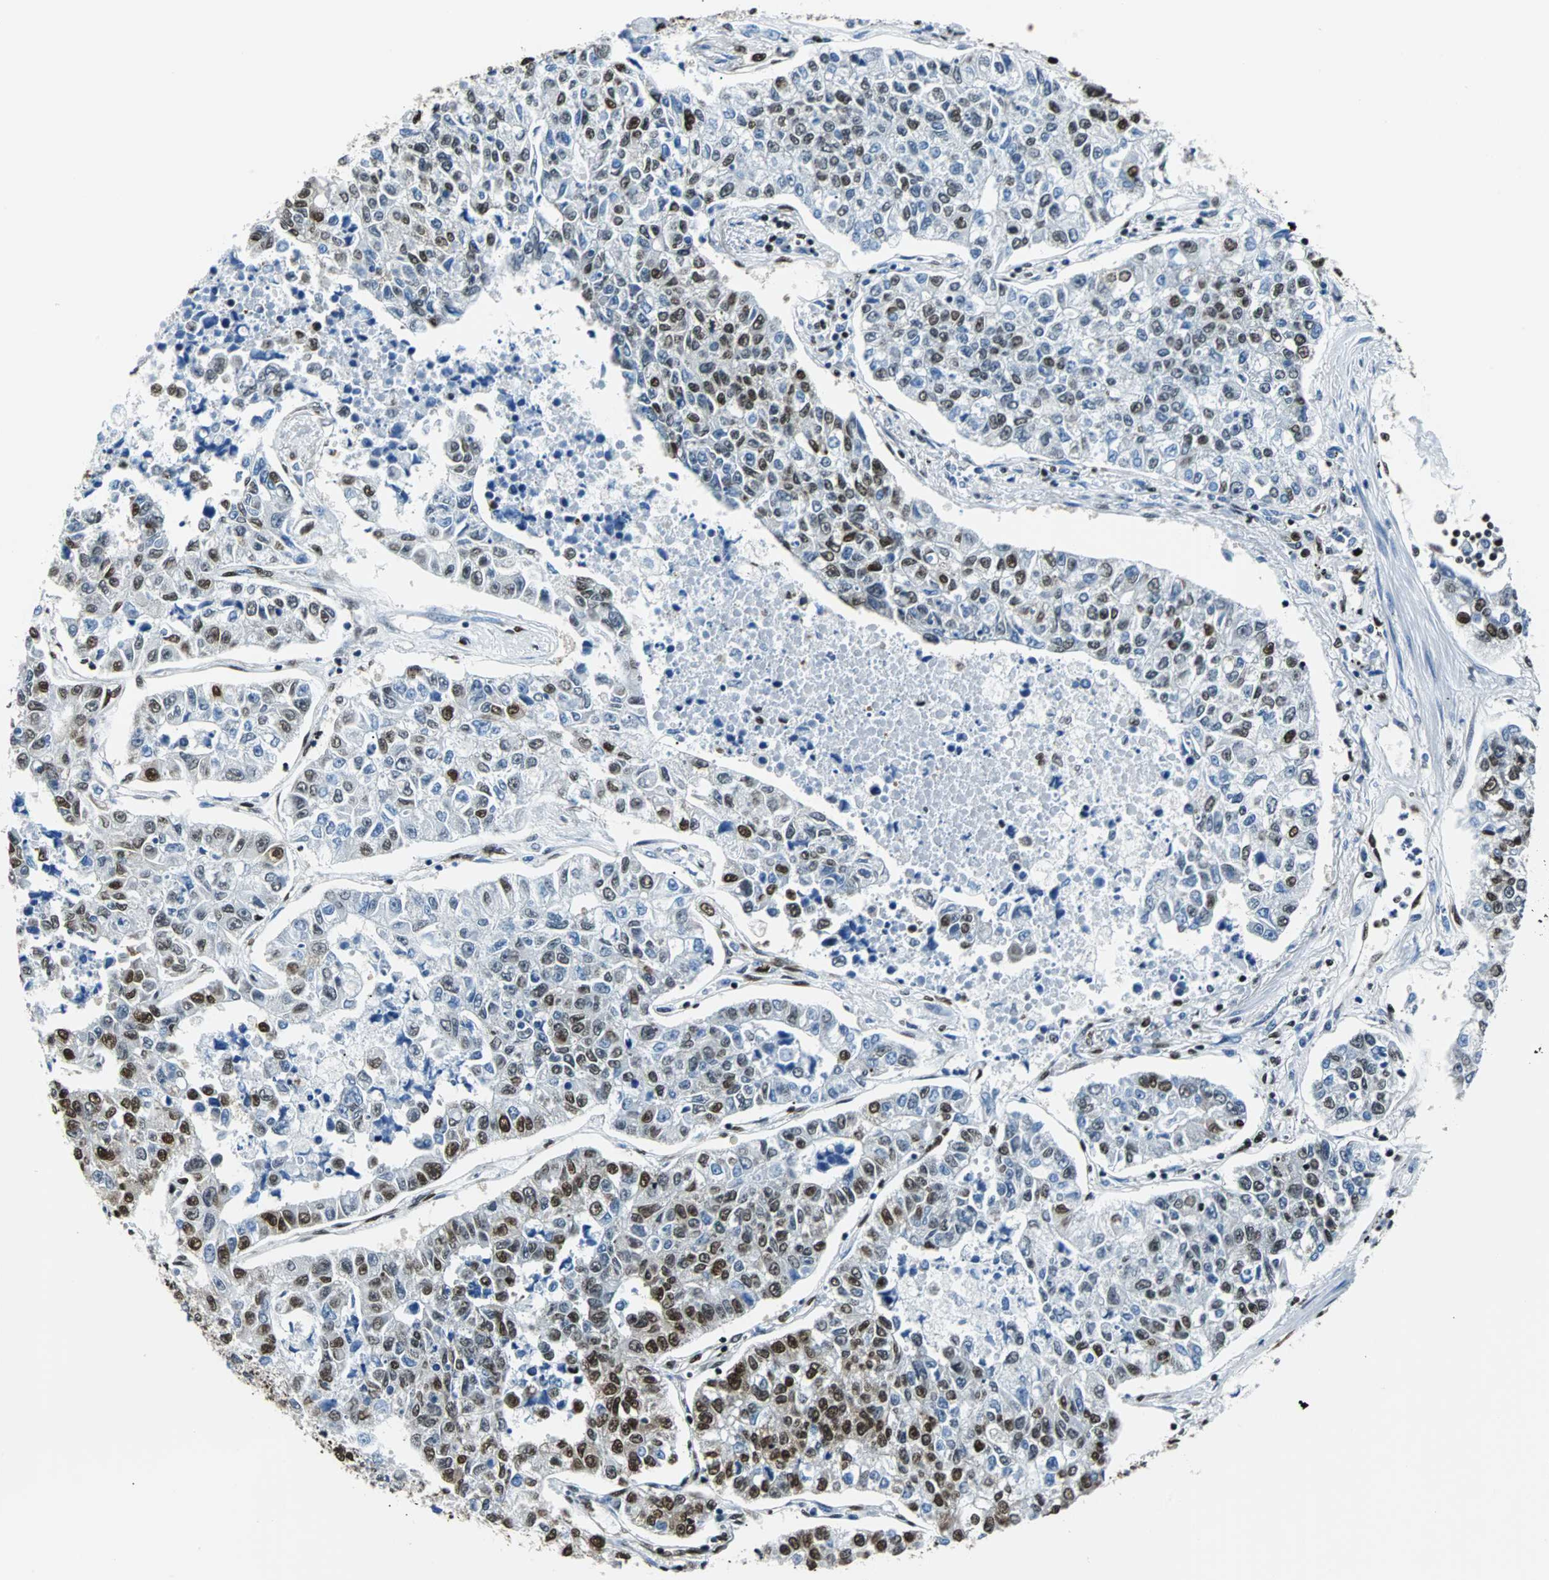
{"staining": {"intensity": "strong", "quantity": "25%-75%", "location": "cytoplasmic/membranous,nuclear"}, "tissue": "lung cancer", "cell_type": "Tumor cells", "image_type": "cancer", "snomed": [{"axis": "morphology", "description": "Adenocarcinoma, NOS"}, {"axis": "topography", "description": "Lung"}], "caption": "This image reveals immunohistochemistry (IHC) staining of lung cancer, with high strong cytoplasmic/membranous and nuclear expression in about 25%-75% of tumor cells.", "gene": "FUBP1", "patient": {"sex": "male", "age": 49}}